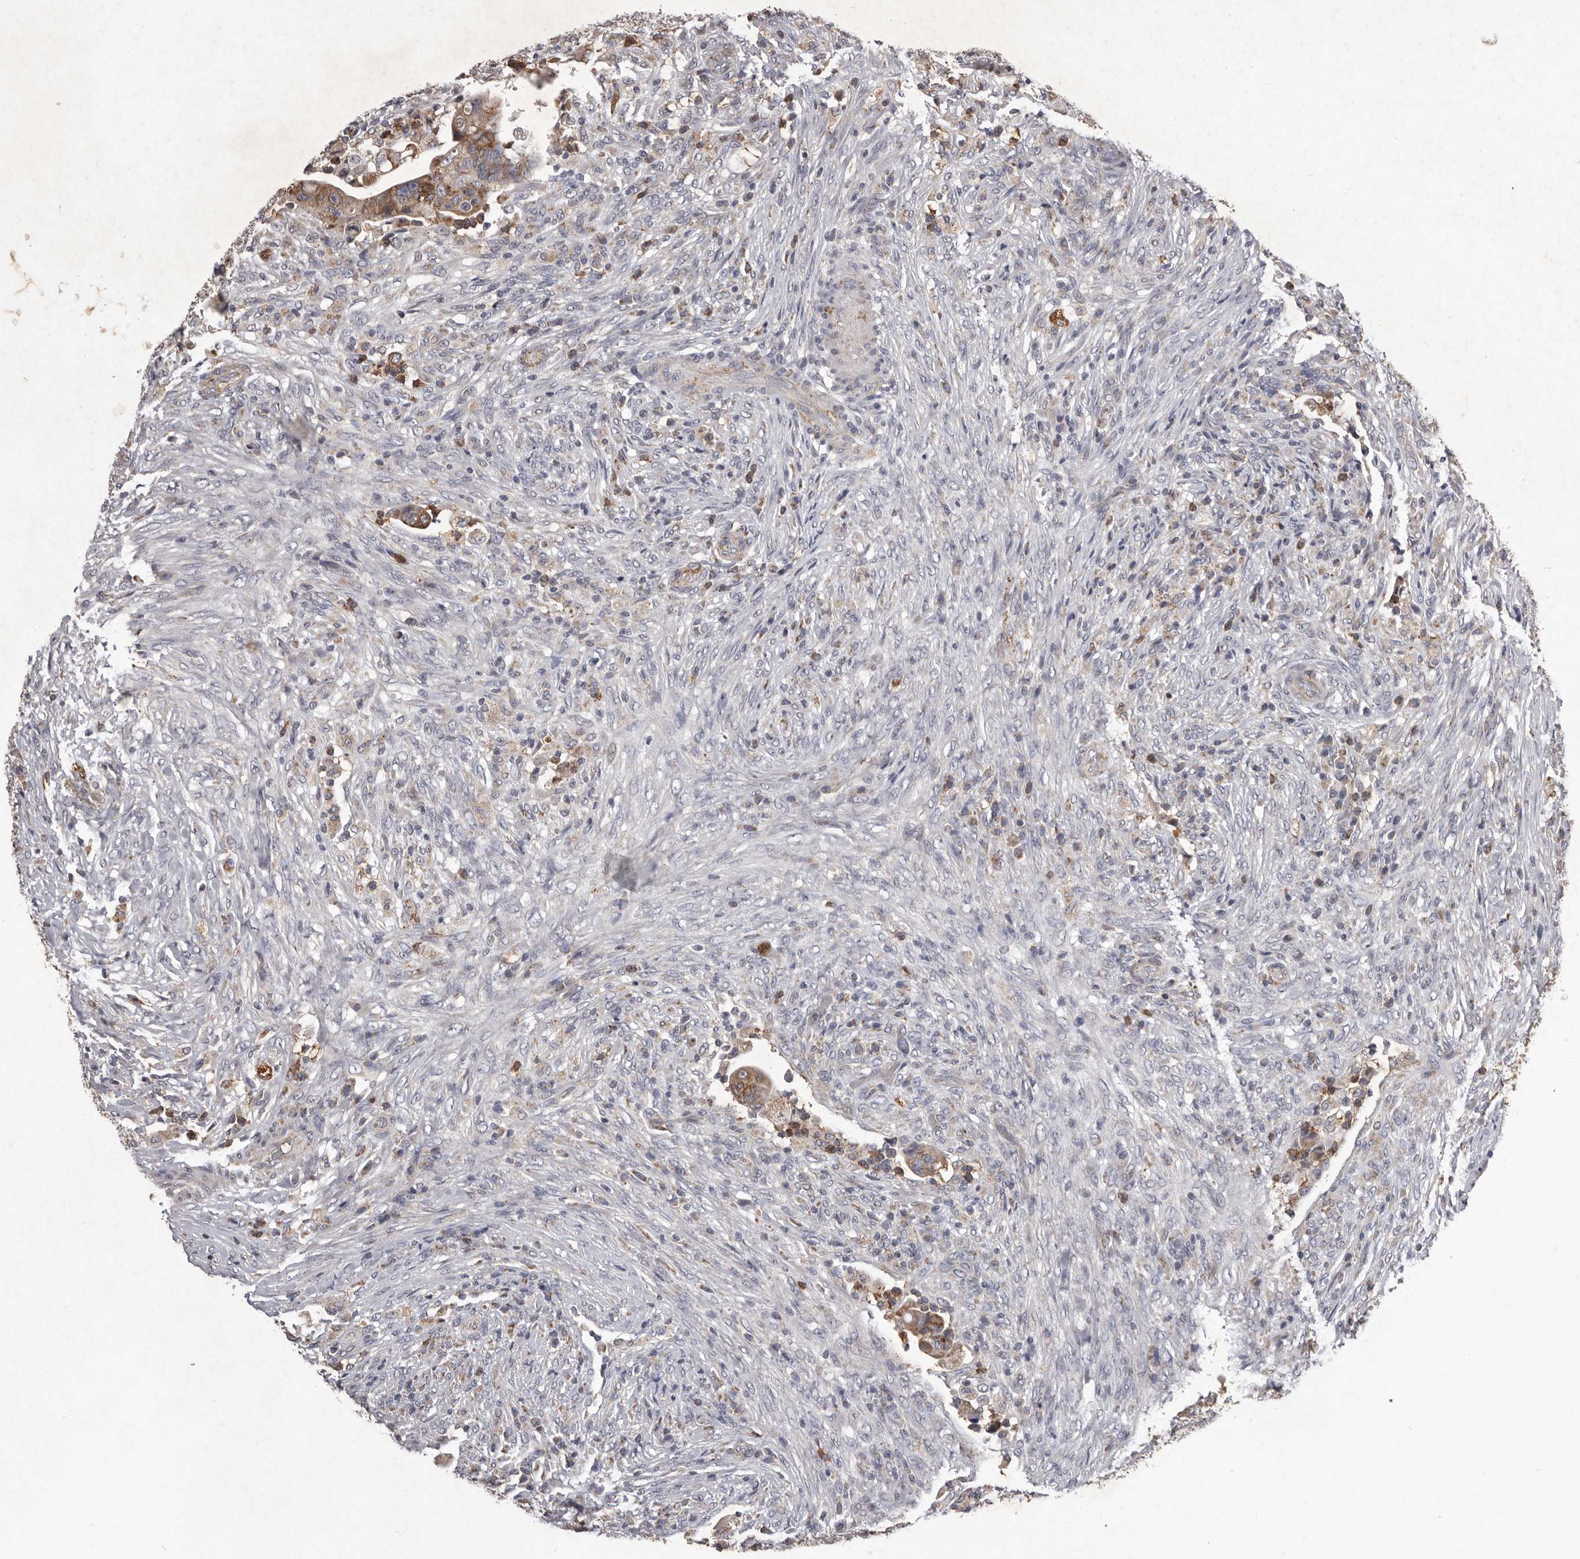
{"staining": {"intensity": "moderate", "quantity": ">75%", "location": "cytoplasmic/membranous"}, "tissue": "colorectal cancer", "cell_type": "Tumor cells", "image_type": "cancer", "snomed": [{"axis": "morphology", "description": "Adenocarcinoma, NOS"}, {"axis": "topography", "description": "Rectum"}], "caption": "A photomicrograph showing moderate cytoplasmic/membranous positivity in about >75% of tumor cells in colorectal adenocarcinoma, as visualized by brown immunohistochemical staining.", "gene": "CXCL14", "patient": {"sex": "female", "age": 71}}